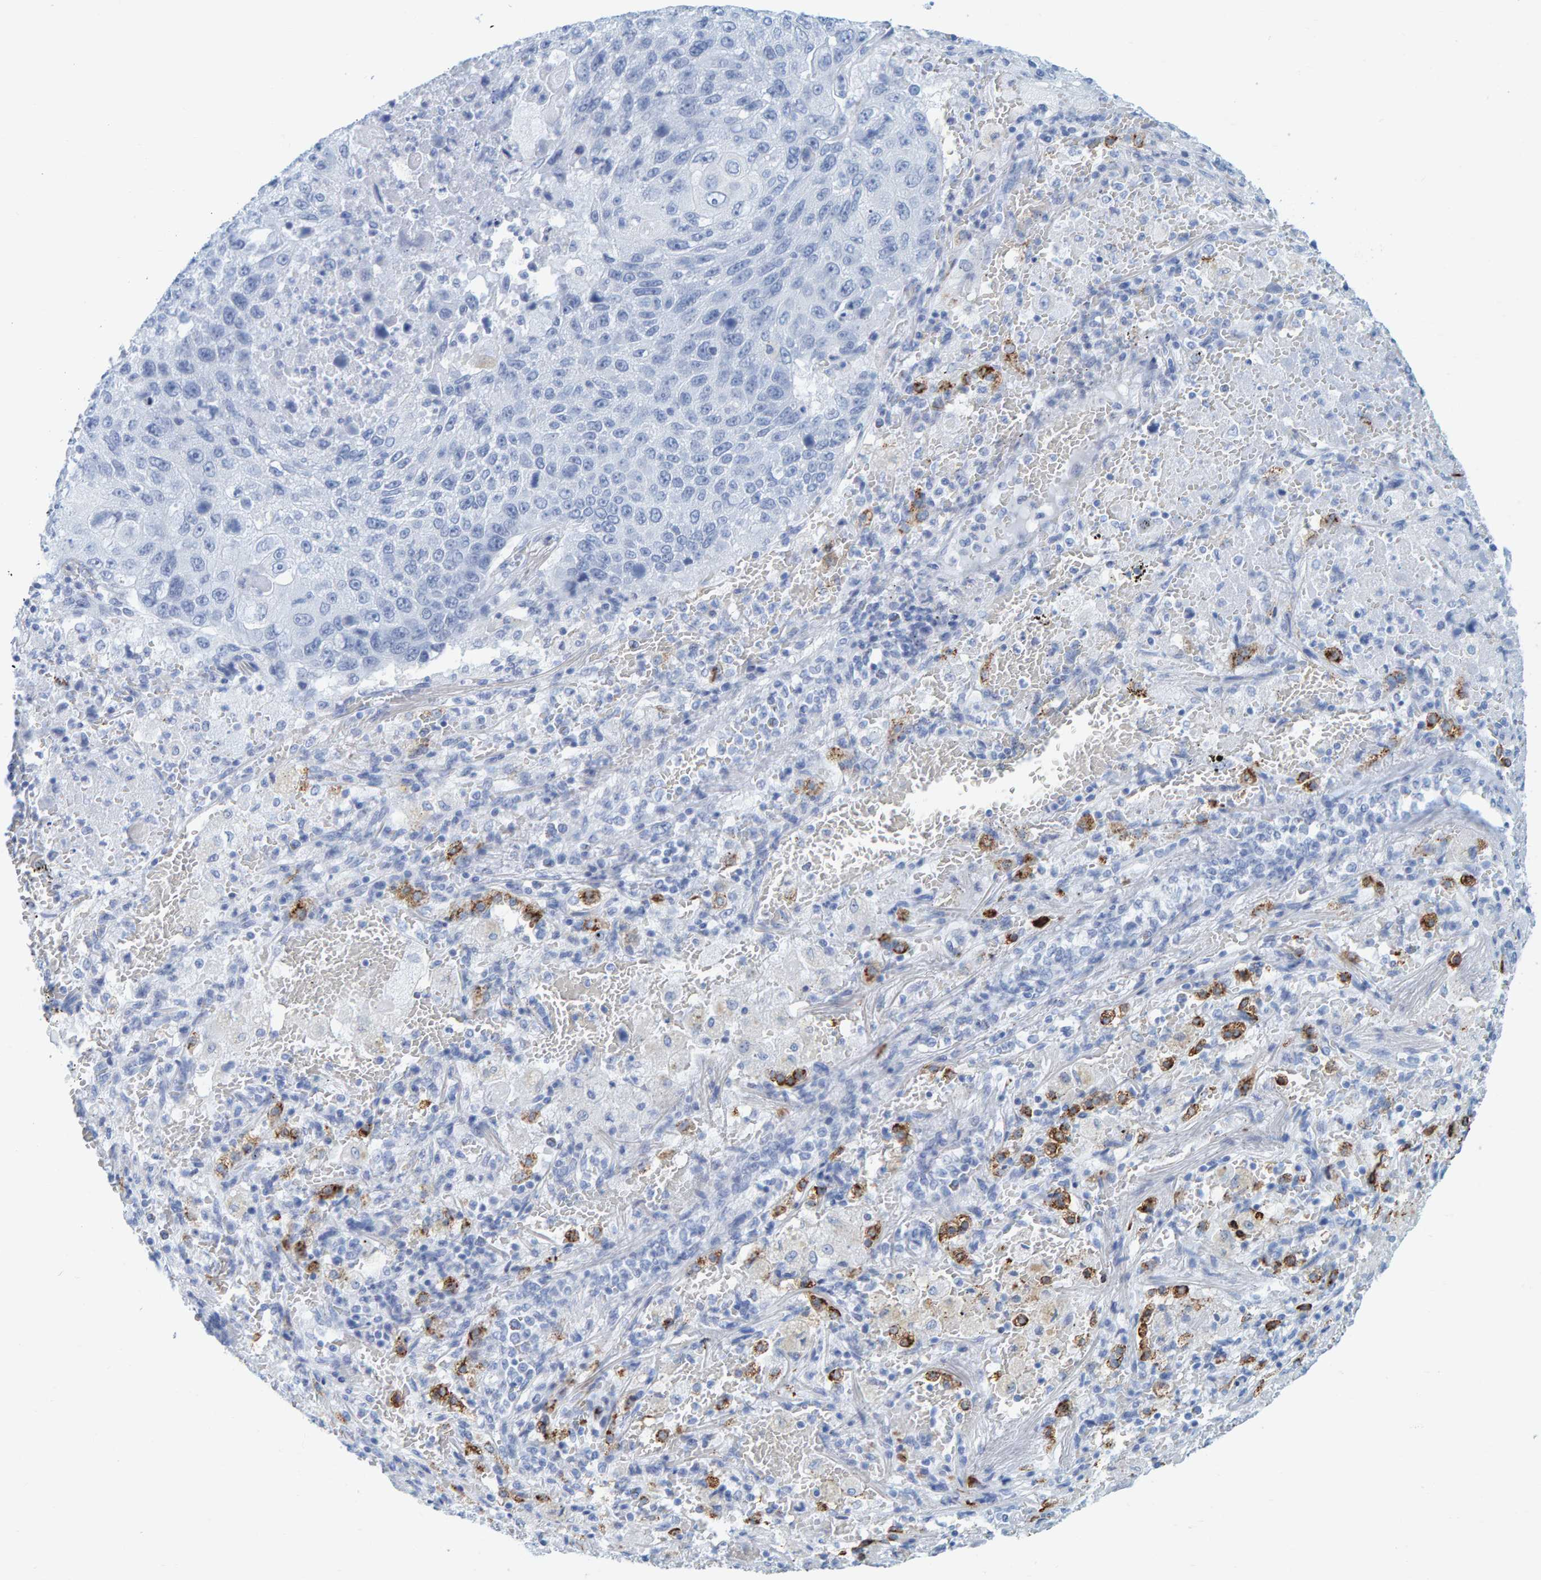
{"staining": {"intensity": "negative", "quantity": "none", "location": "none"}, "tissue": "lung cancer", "cell_type": "Tumor cells", "image_type": "cancer", "snomed": [{"axis": "morphology", "description": "Squamous cell carcinoma, NOS"}, {"axis": "topography", "description": "Lung"}], "caption": "A high-resolution histopathology image shows IHC staining of squamous cell carcinoma (lung), which demonstrates no significant staining in tumor cells.", "gene": "SFTPC", "patient": {"sex": "male", "age": 61}}